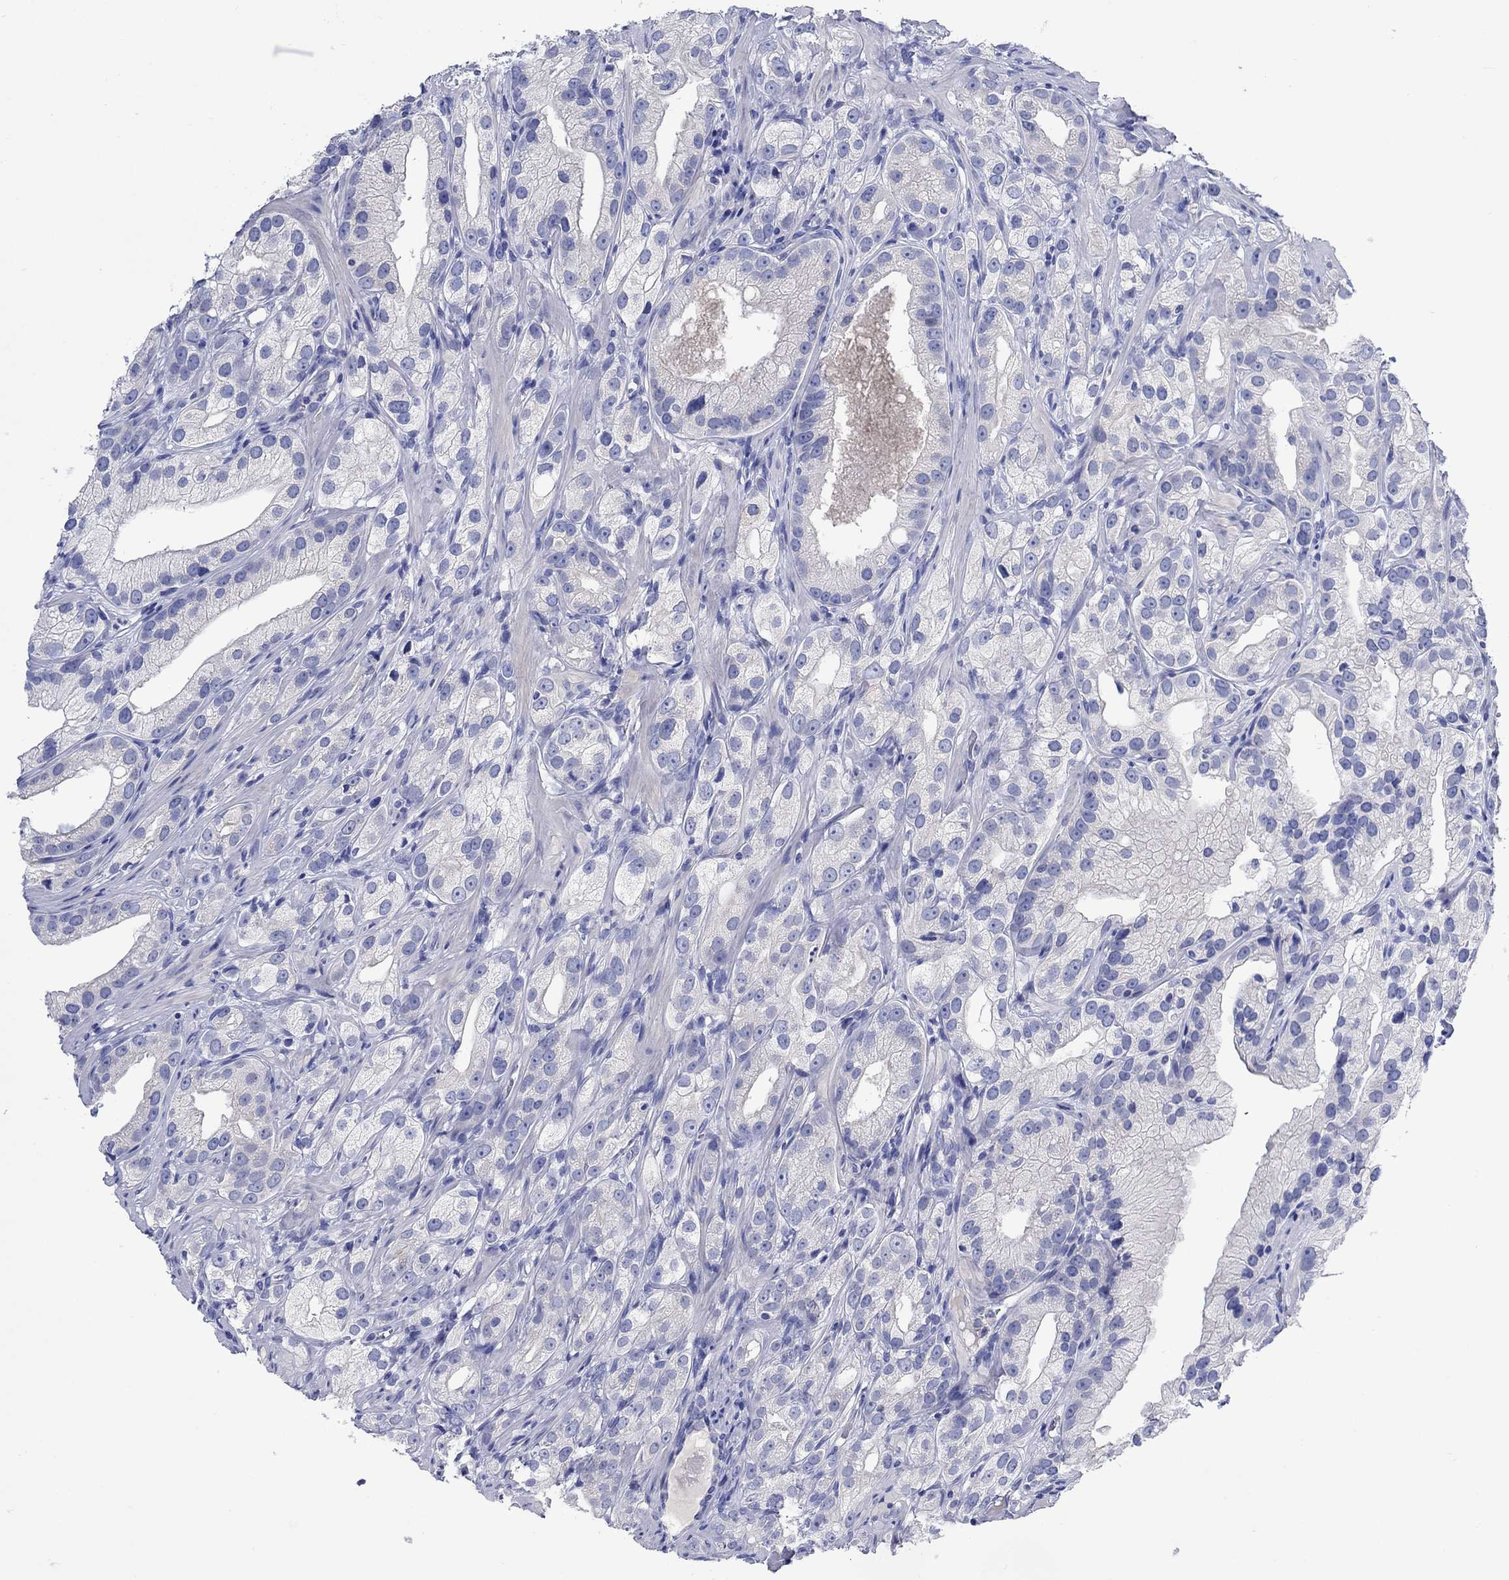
{"staining": {"intensity": "negative", "quantity": "none", "location": "none"}, "tissue": "prostate cancer", "cell_type": "Tumor cells", "image_type": "cancer", "snomed": [{"axis": "morphology", "description": "Adenocarcinoma, High grade"}, {"axis": "topography", "description": "Prostate and seminal vesicle, NOS"}], "caption": "Tumor cells are negative for protein expression in human prostate high-grade adenocarcinoma. Nuclei are stained in blue.", "gene": "TRIM16", "patient": {"sex": "male", "age": 62}}